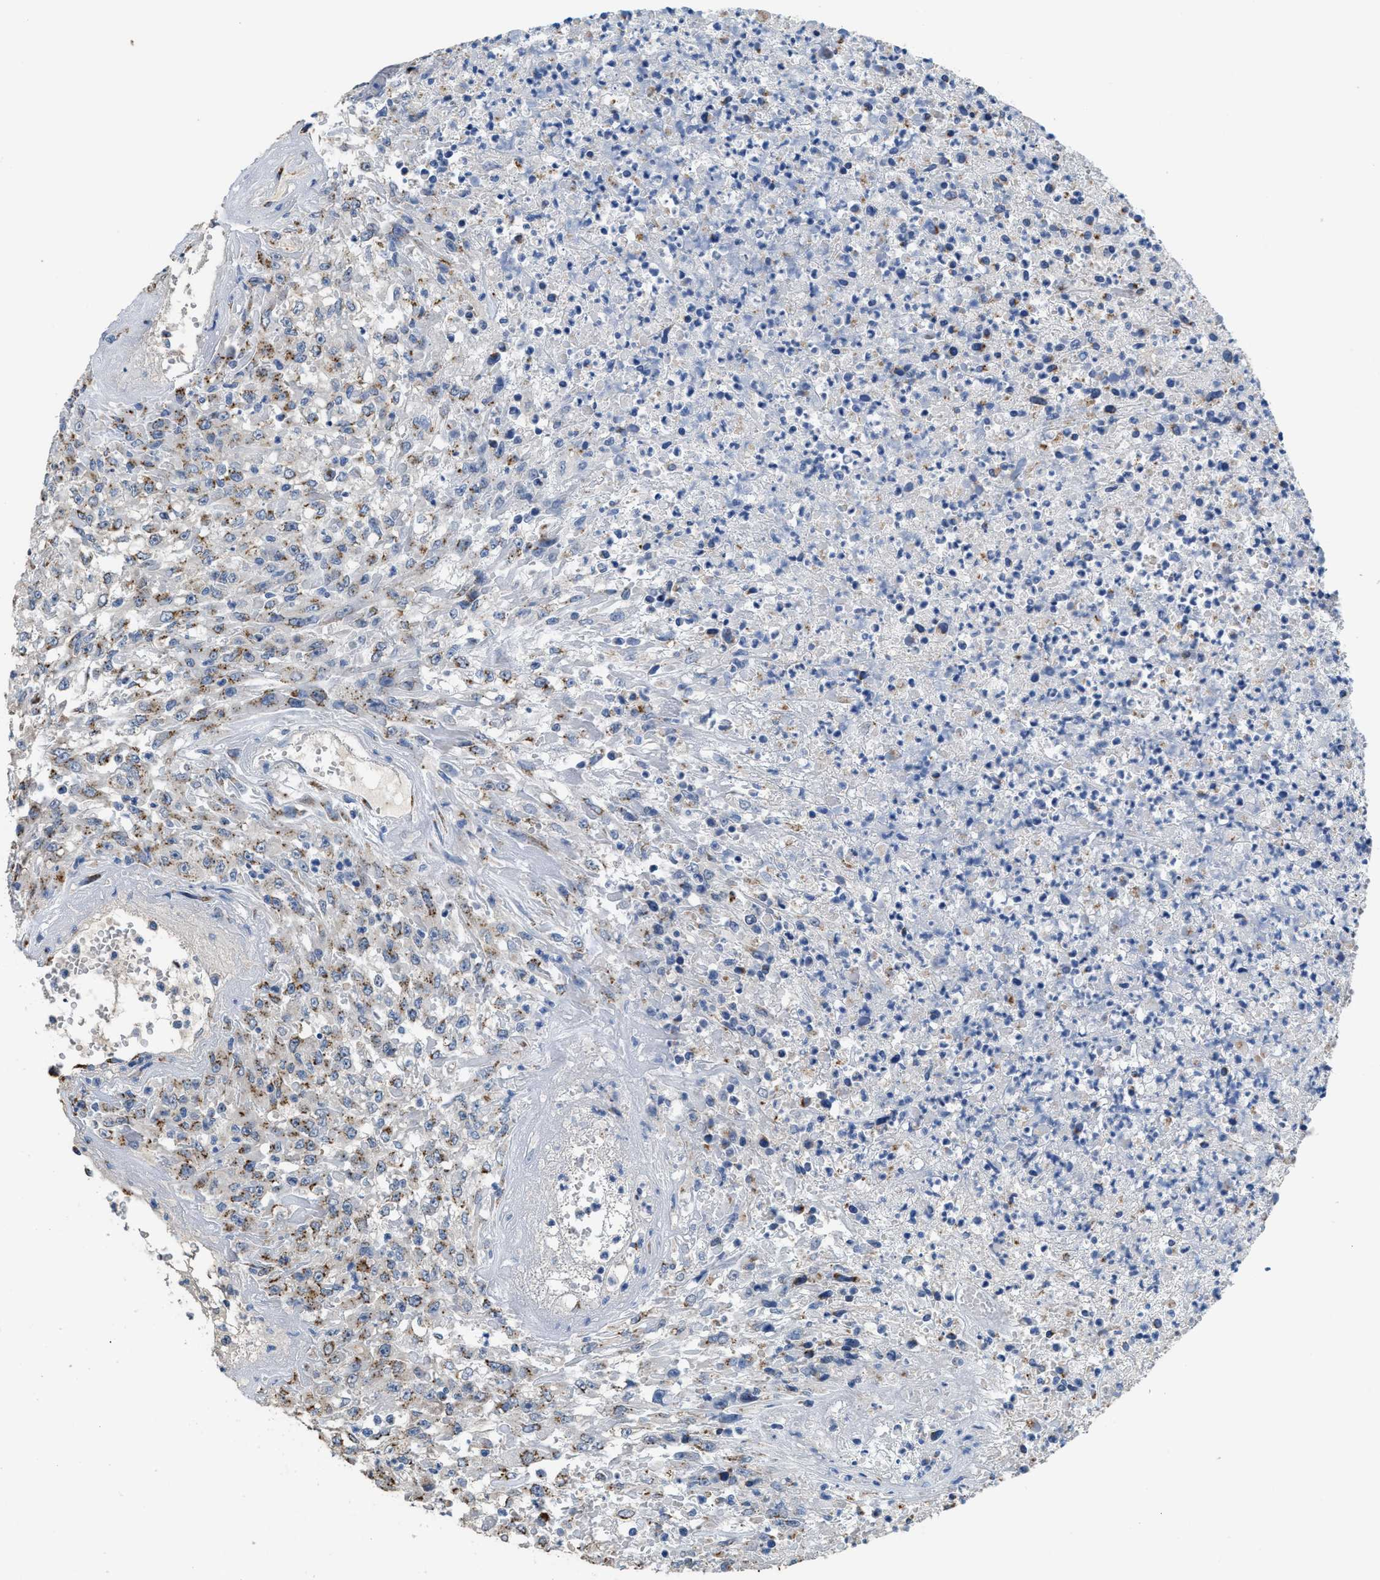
{"staining": {"intensity": "moderate", "quantity": ">75%", "location": "cytoplasmic/membranous"}, "tissue": "urothelial cancer", "cell_type": "Tumor cells", "image_type": "cancer", "snomed": [{"axis": "morphology", "description": "Urothelial carcinoma, High grade"}, {"axis": "topography", "description": "Urinary bladder"}], "caption": "Brown immunohistochemical staining in high-grade urothelial carcinoma exhibits moderate cytoplasmic/membranous staining in about >75% of tumor cells.", "gene": "GOLM1", "patient": {"sex": "male", "age": 46}}